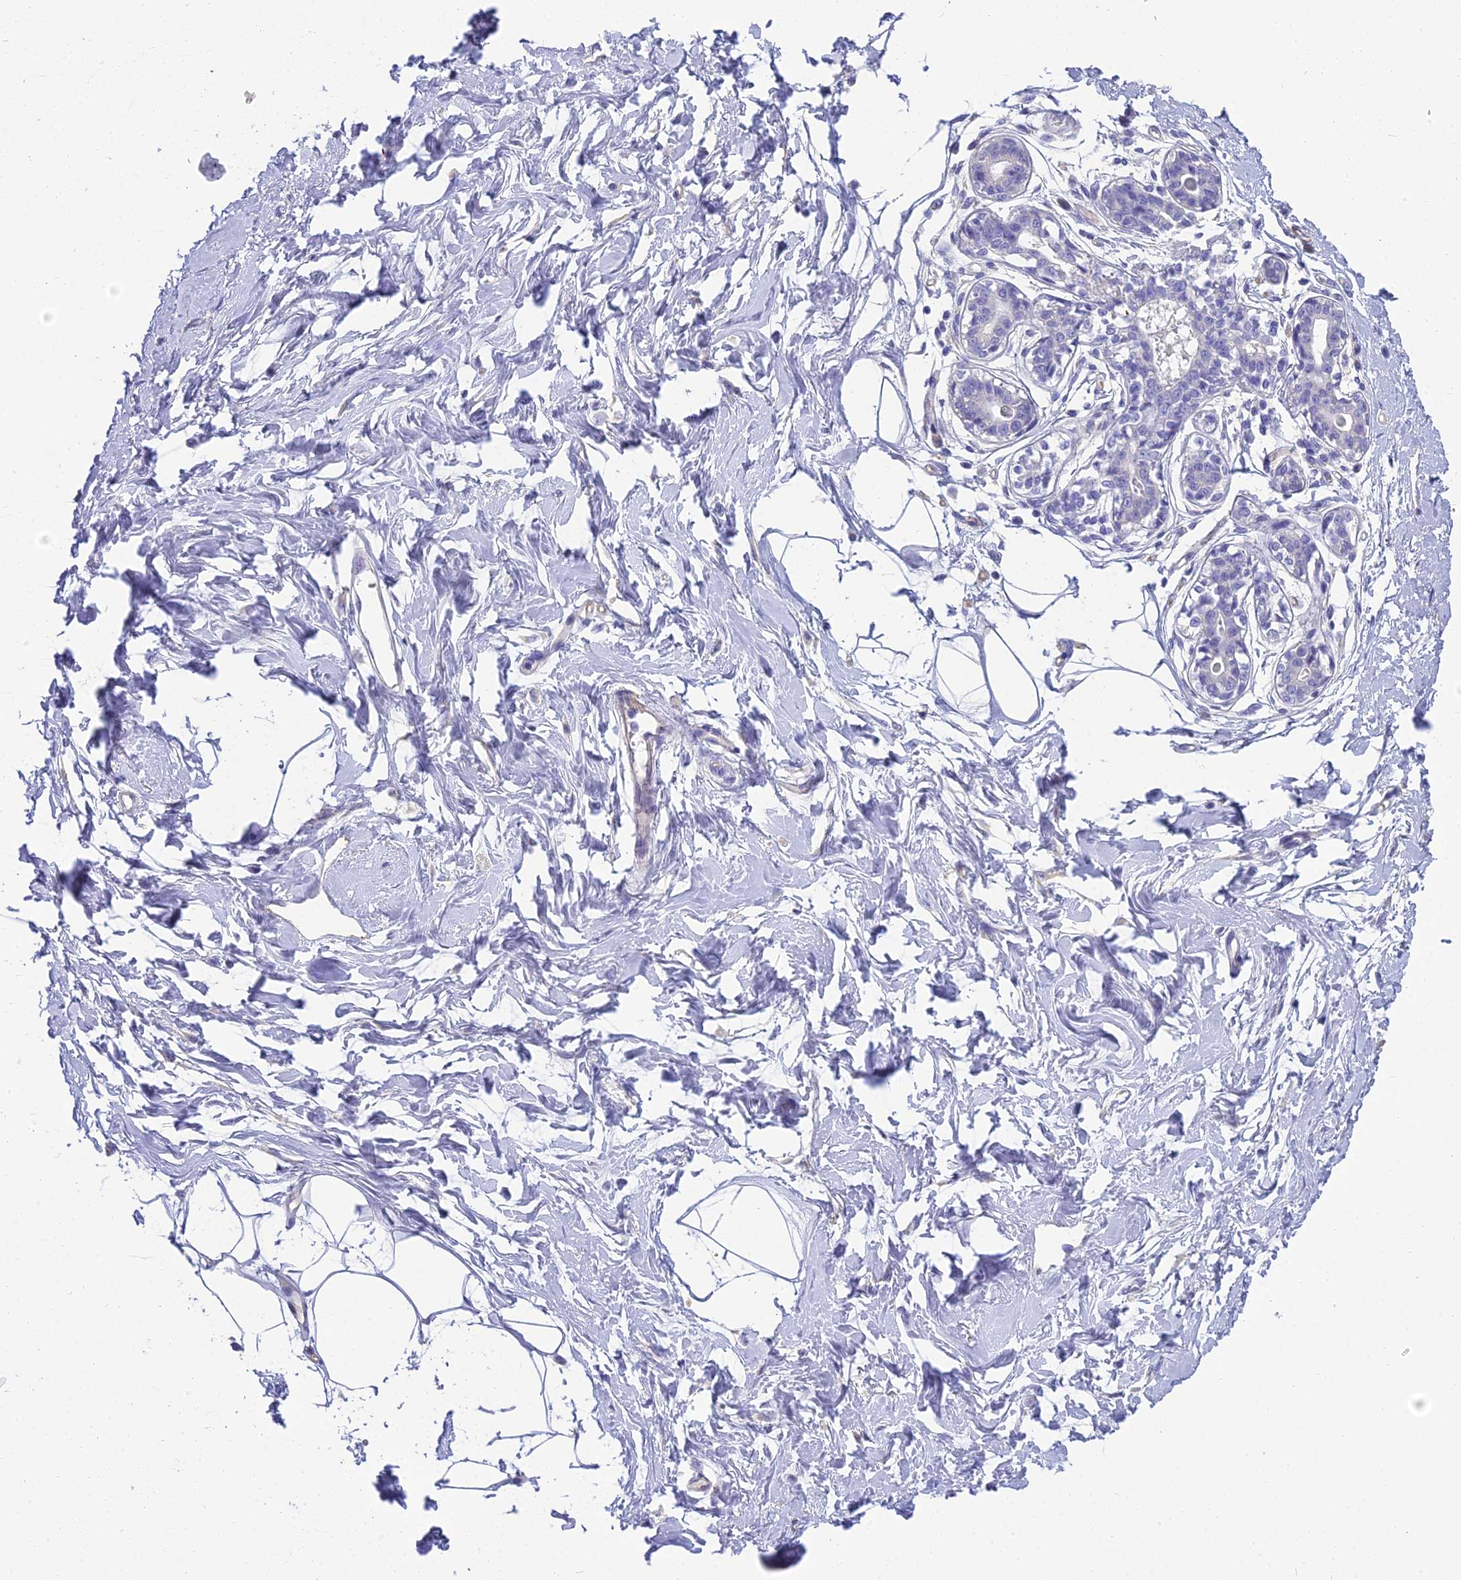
{"staining": {"intensity": "negative", "quantity": "none", "location": "none"}, "tissue": "breast", "cell_type": "Adipocytes", "image_type": "normal", "snomed": [{"axis": "morphology", "description": "Normal tissue, NOS"}, {"axis": "topography", "description": "Breast"}], "caption": "DAB immunohistochemical staining of unremarkable breast demonstrates no significant expression in adipocytes. (Immunohistochemistry, brightfield microscopy, high magnification).", "gene": "NINJ1", "patient": {"sex": "female", "age": 45}}